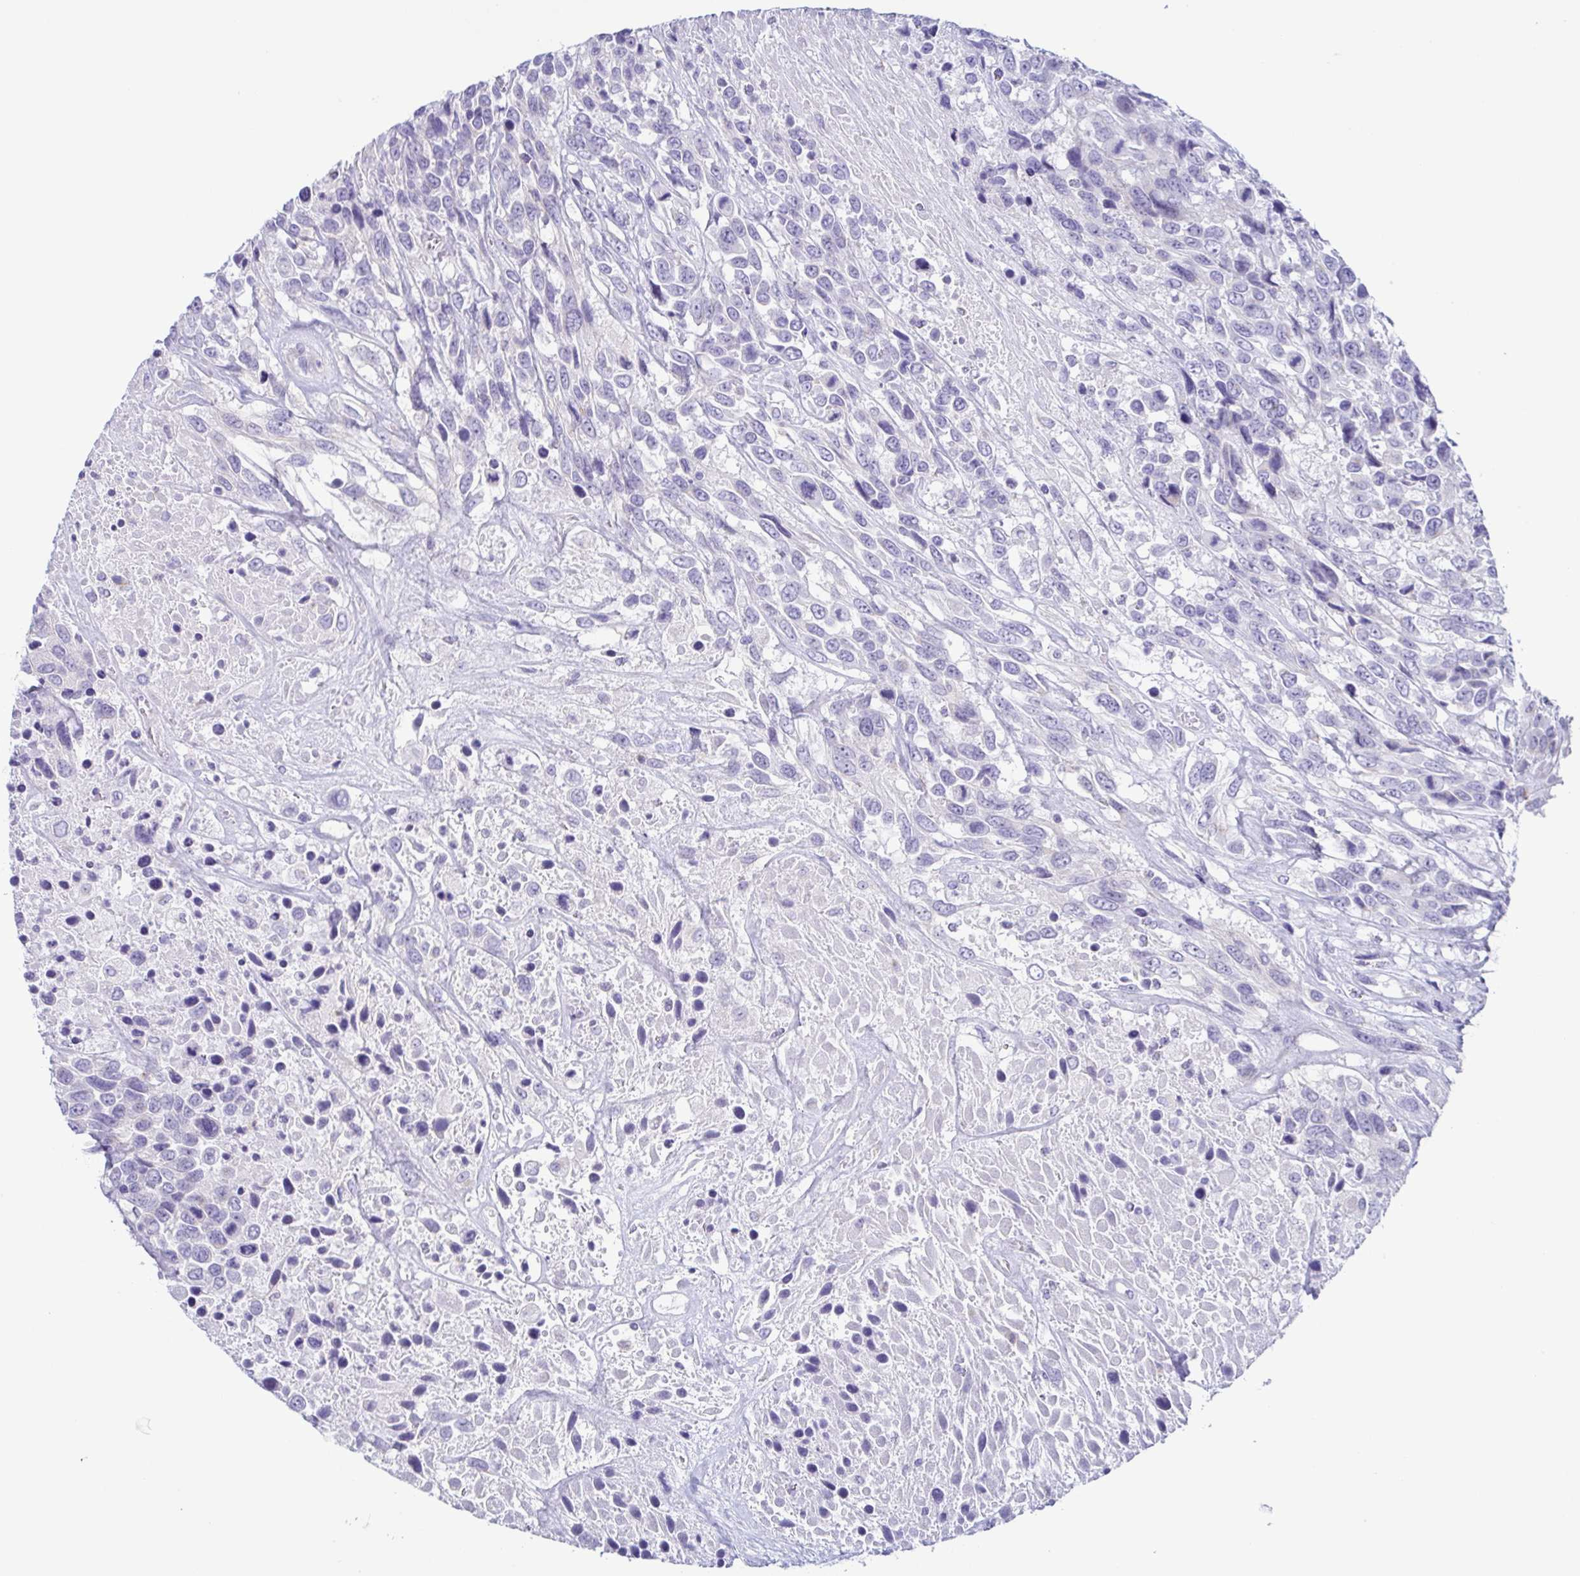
{"staining": {"intensity": "negative", "quantity": "none", "location": "none"}, "tissue": "urothelial cancer", "cell_type": "Tumor cells", "image_type": "cancer", "snomed": [{"axis": "morphology", "description": "Urothelial carcinoma, High grade"}, {"axis": "topography", "description": "Urinary bladder"}], "caption": "Immunohistochemistry histopathology image of human urothelial carcinoma (high-grade) stained for a protein (brown), which displays no positivity in tumor cells.", "gene": "AZU1", "patient": {"sex": "female", "age": 70}}